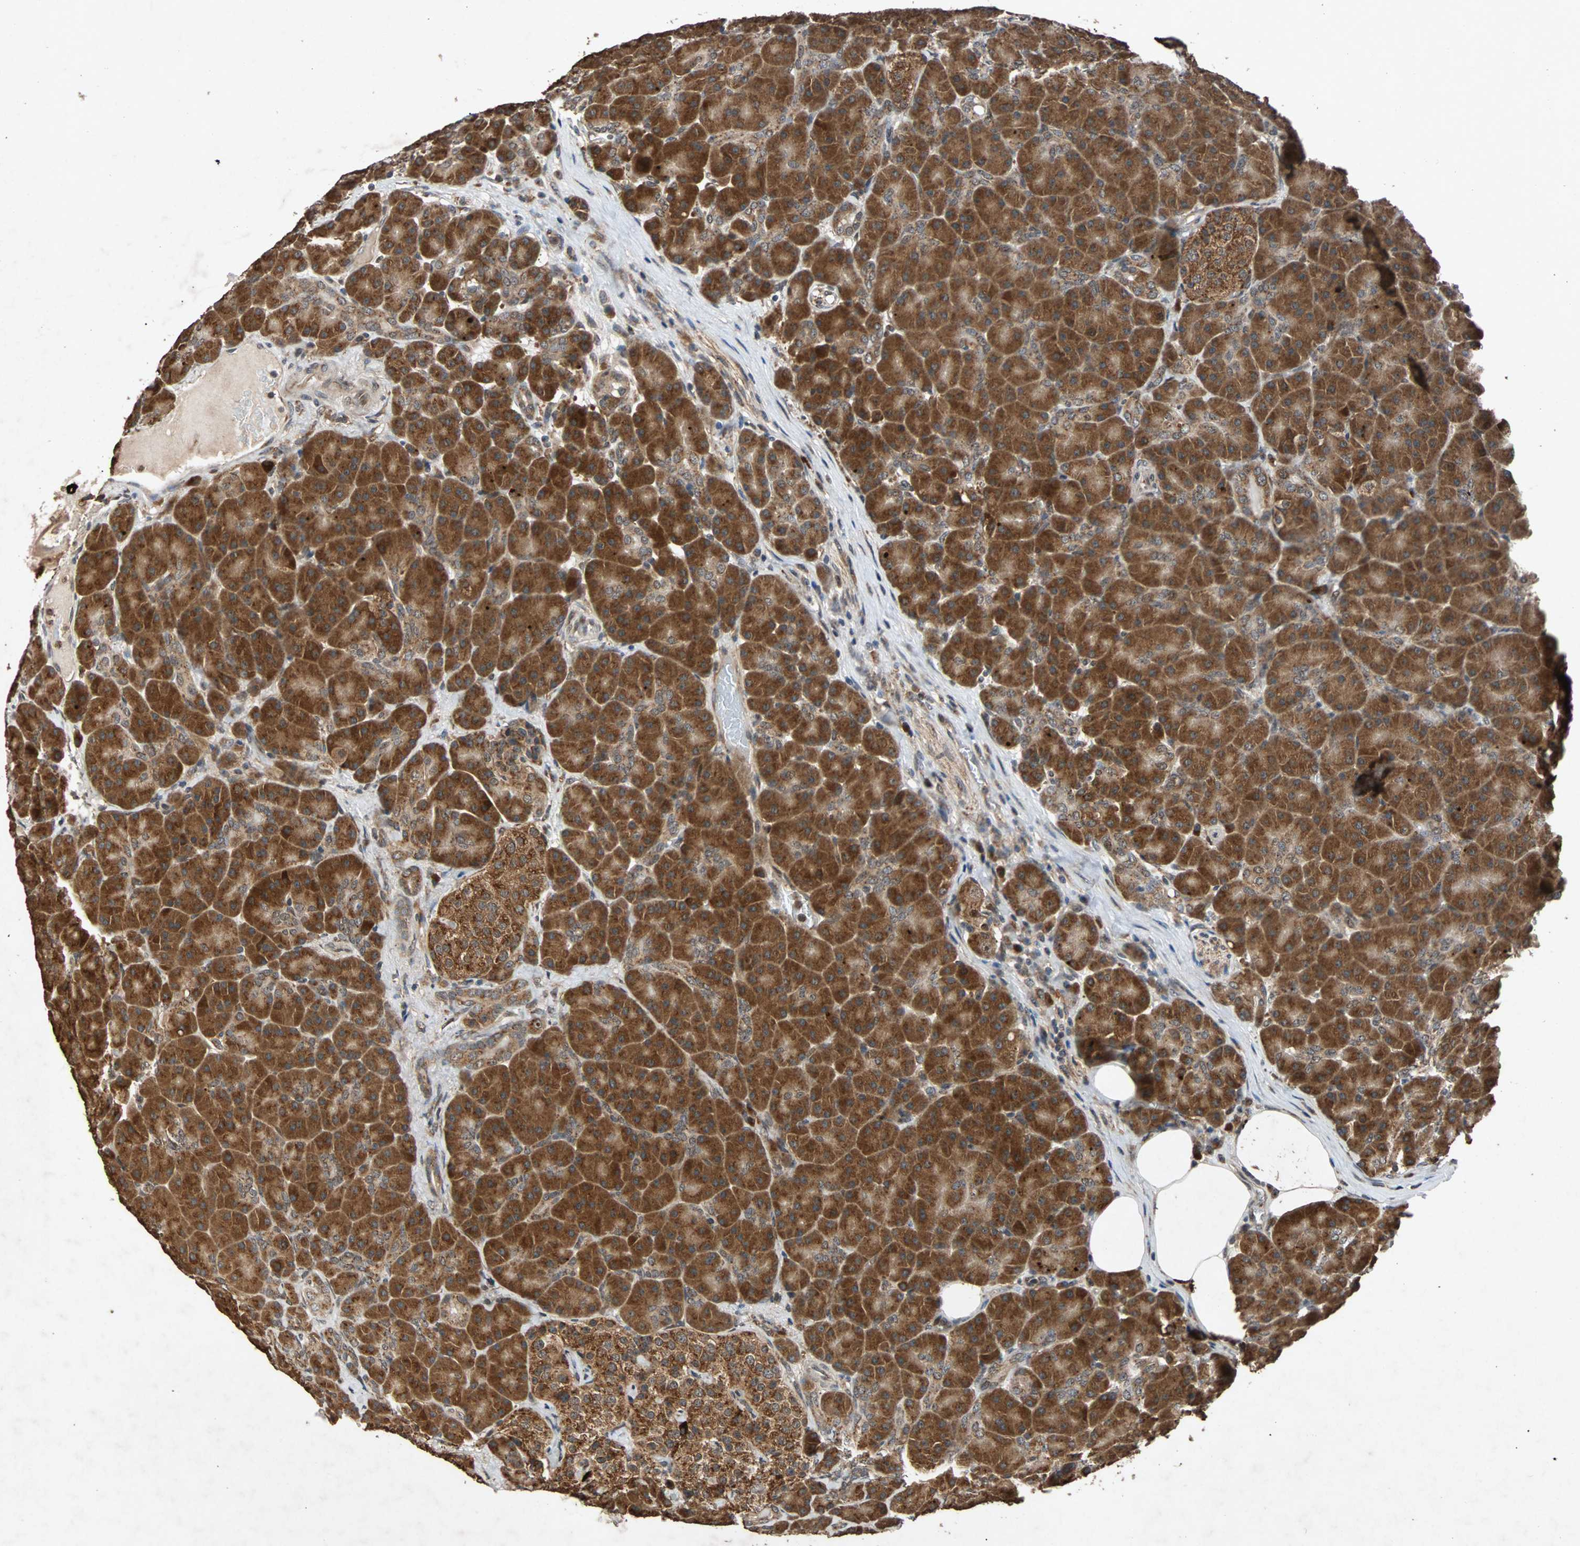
{"staining": {"intensity": "strong", "quantity": ">75%", "location": "cytoplasmic/membranous,nuclear"}, "tissue": "pancreas", "cell_type": "Exocrine glandular cells", "image_type": "normal", "snomed": [{"axis": "morphology", "description": "Normal tissue, NOS"}, {"axis": "topography", "description": "Pancreas"}], "caption": "Exocrine glandular cells display high levels of strong cytoplasmic/membranous,nuclear expression in about >75% of cells in unremarkable human pancreas.", "gene": "USP31", "patient": {"sex": "male", "age": 66}}